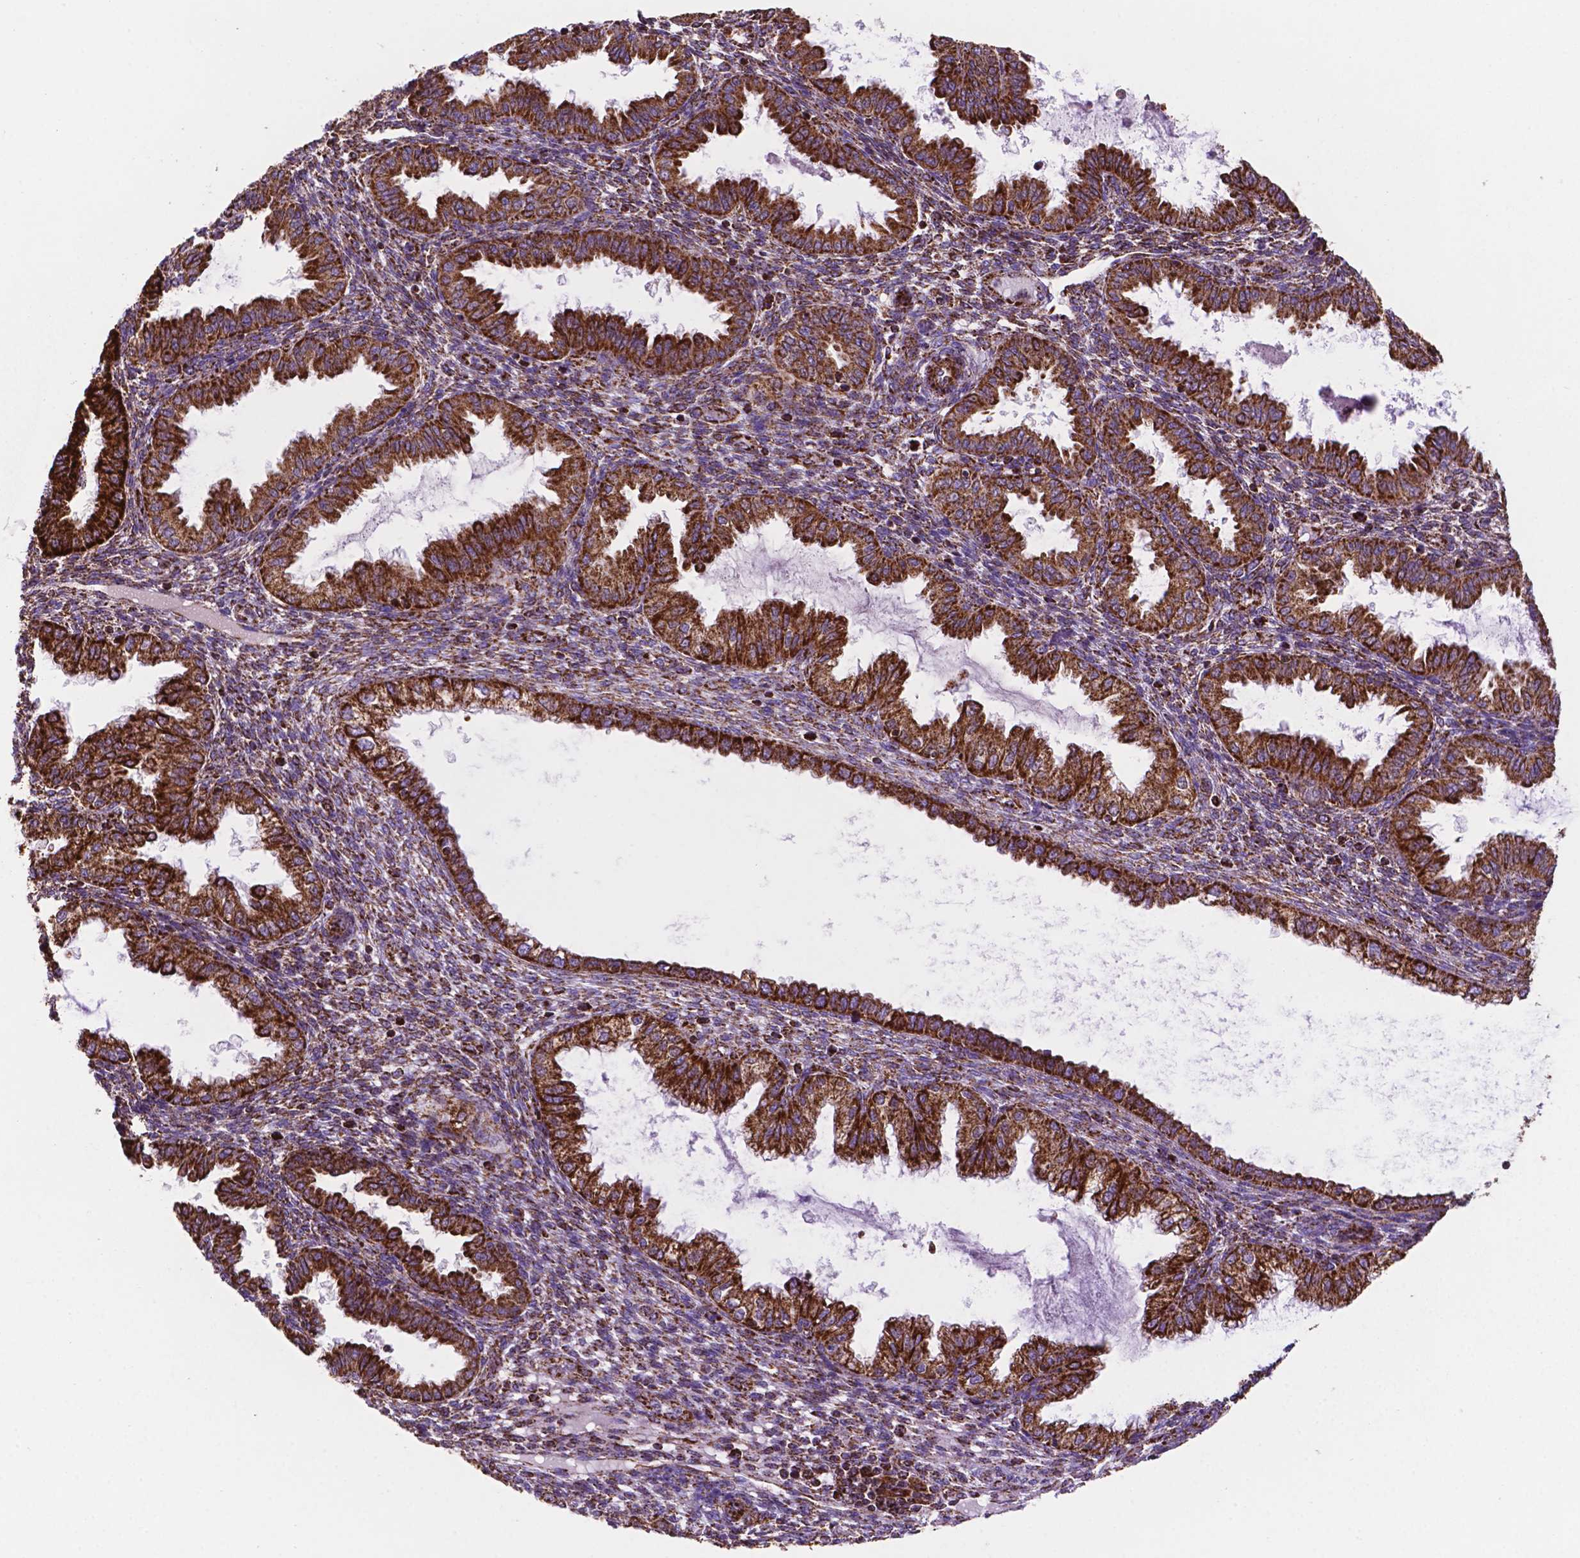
{"staining": {"intensity": "moderate", "quantity": ">75%", "location": "cytoplasmic/membranous"}, "tissue": "endometrium", "cell_type": "Cells in endometrial stroma", "image_type": "normal", "snomed": [{"axis": "morphology", "description": "Normal tissue, NOS"}, {"axis": "topography", "description": "Endometrium"}], "caption": "A medium amount of moderate cytoplasmic/membranous positivity is appreciated in about >75% of cells in endometrial stroma in normal endometrium.", "gene": "HSPD1", "patient": {"sex": "female", "age": 33}}